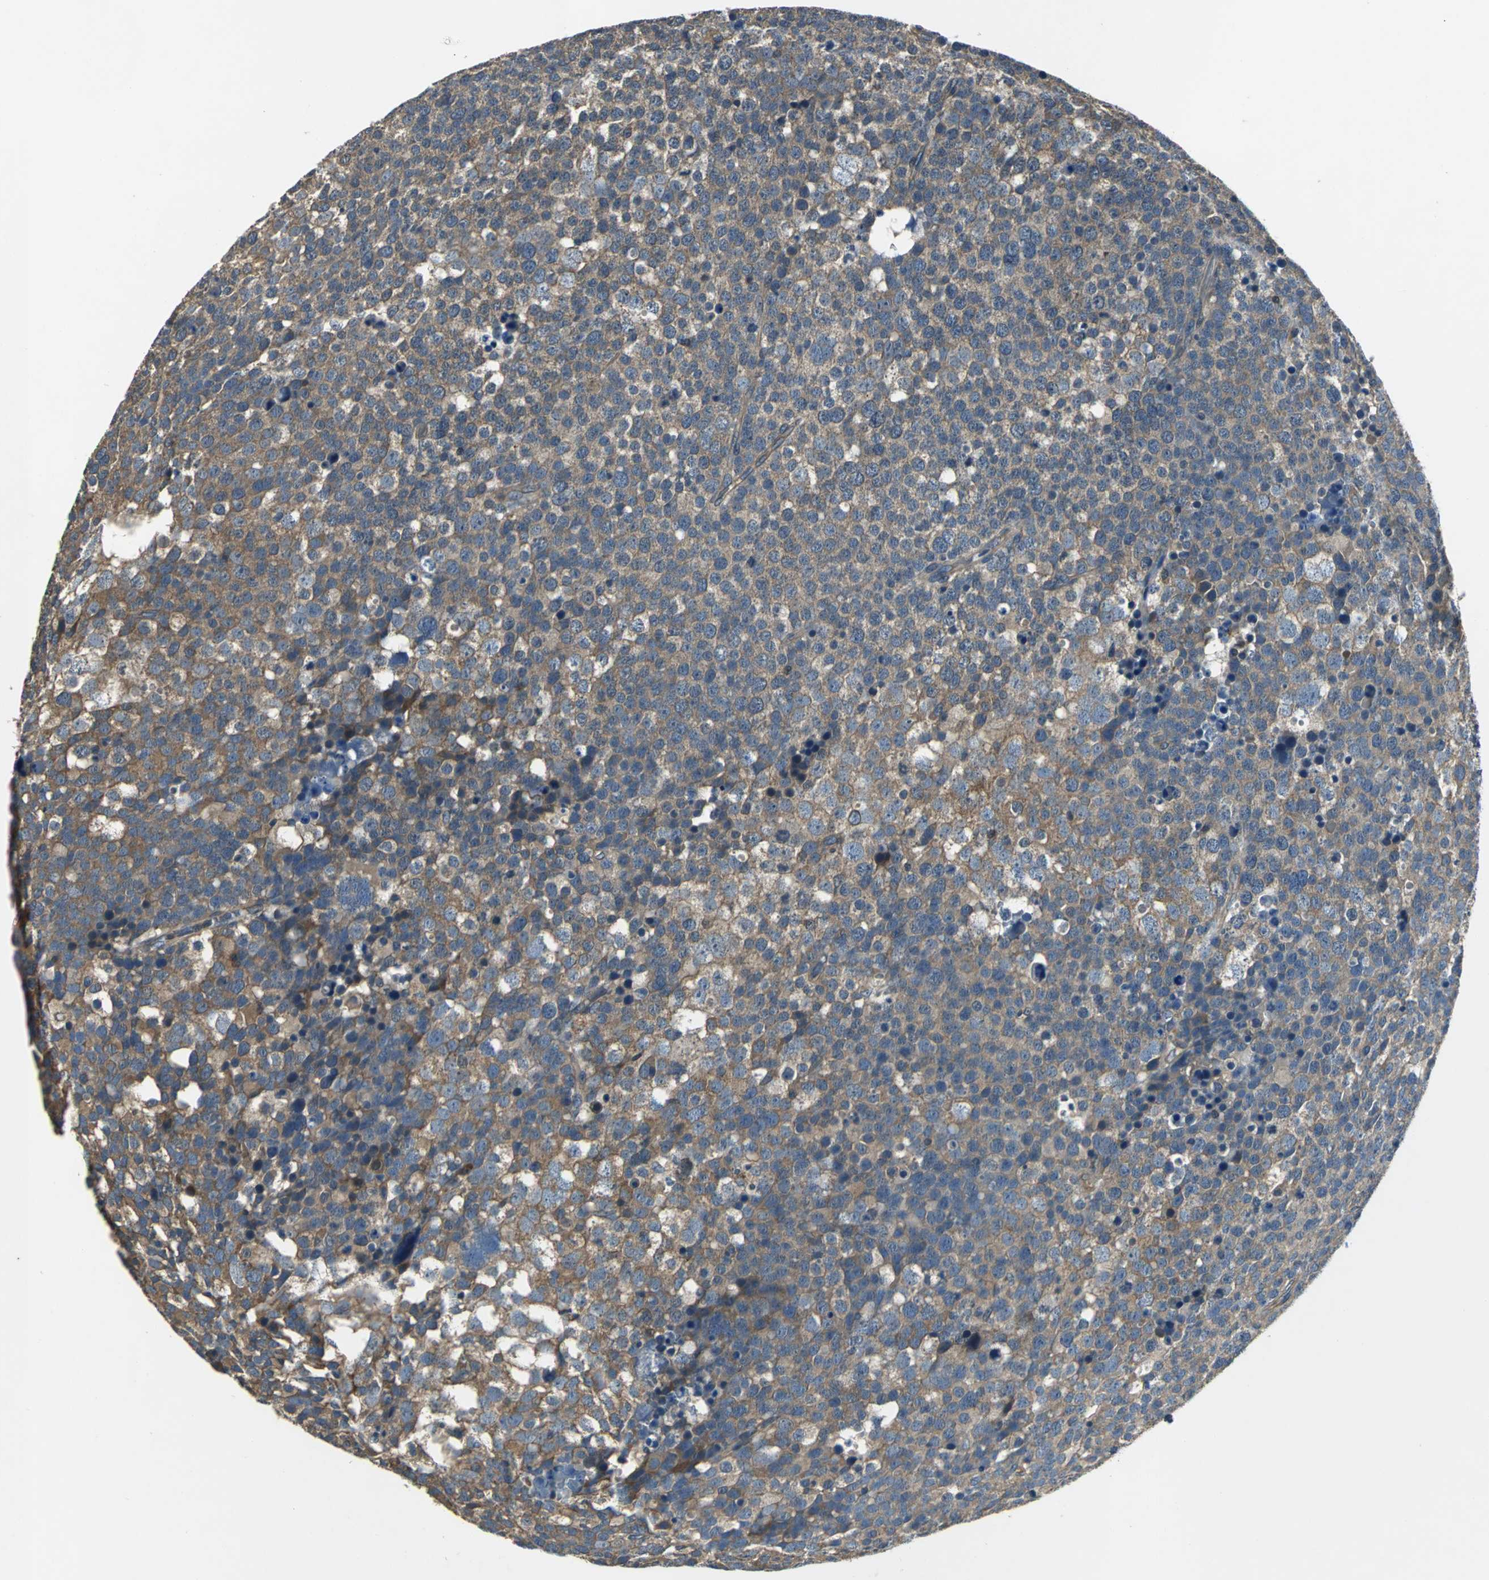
{"staining": {"intensity": "moderate", "quantity": ">75%", "location": "cytoplasmic/membranous"}, "tissue": "testis cancer", "cell_type": "Tumor cells", "image_type": "cancer", "snomed": [{"axis": "morphology", "description": "Seminoma, NOS"}, {"axis": "topography", "description": "Testis"}], "caption": "The micrograph demonstrates immunohistochemical staining of testis cancer (seminoma). There is moderate cytoplasmic/membranous expression is present in about >75% of tumor cells.", "gene": "IRF3", "patient": {"sex": "male", "age": 71}}